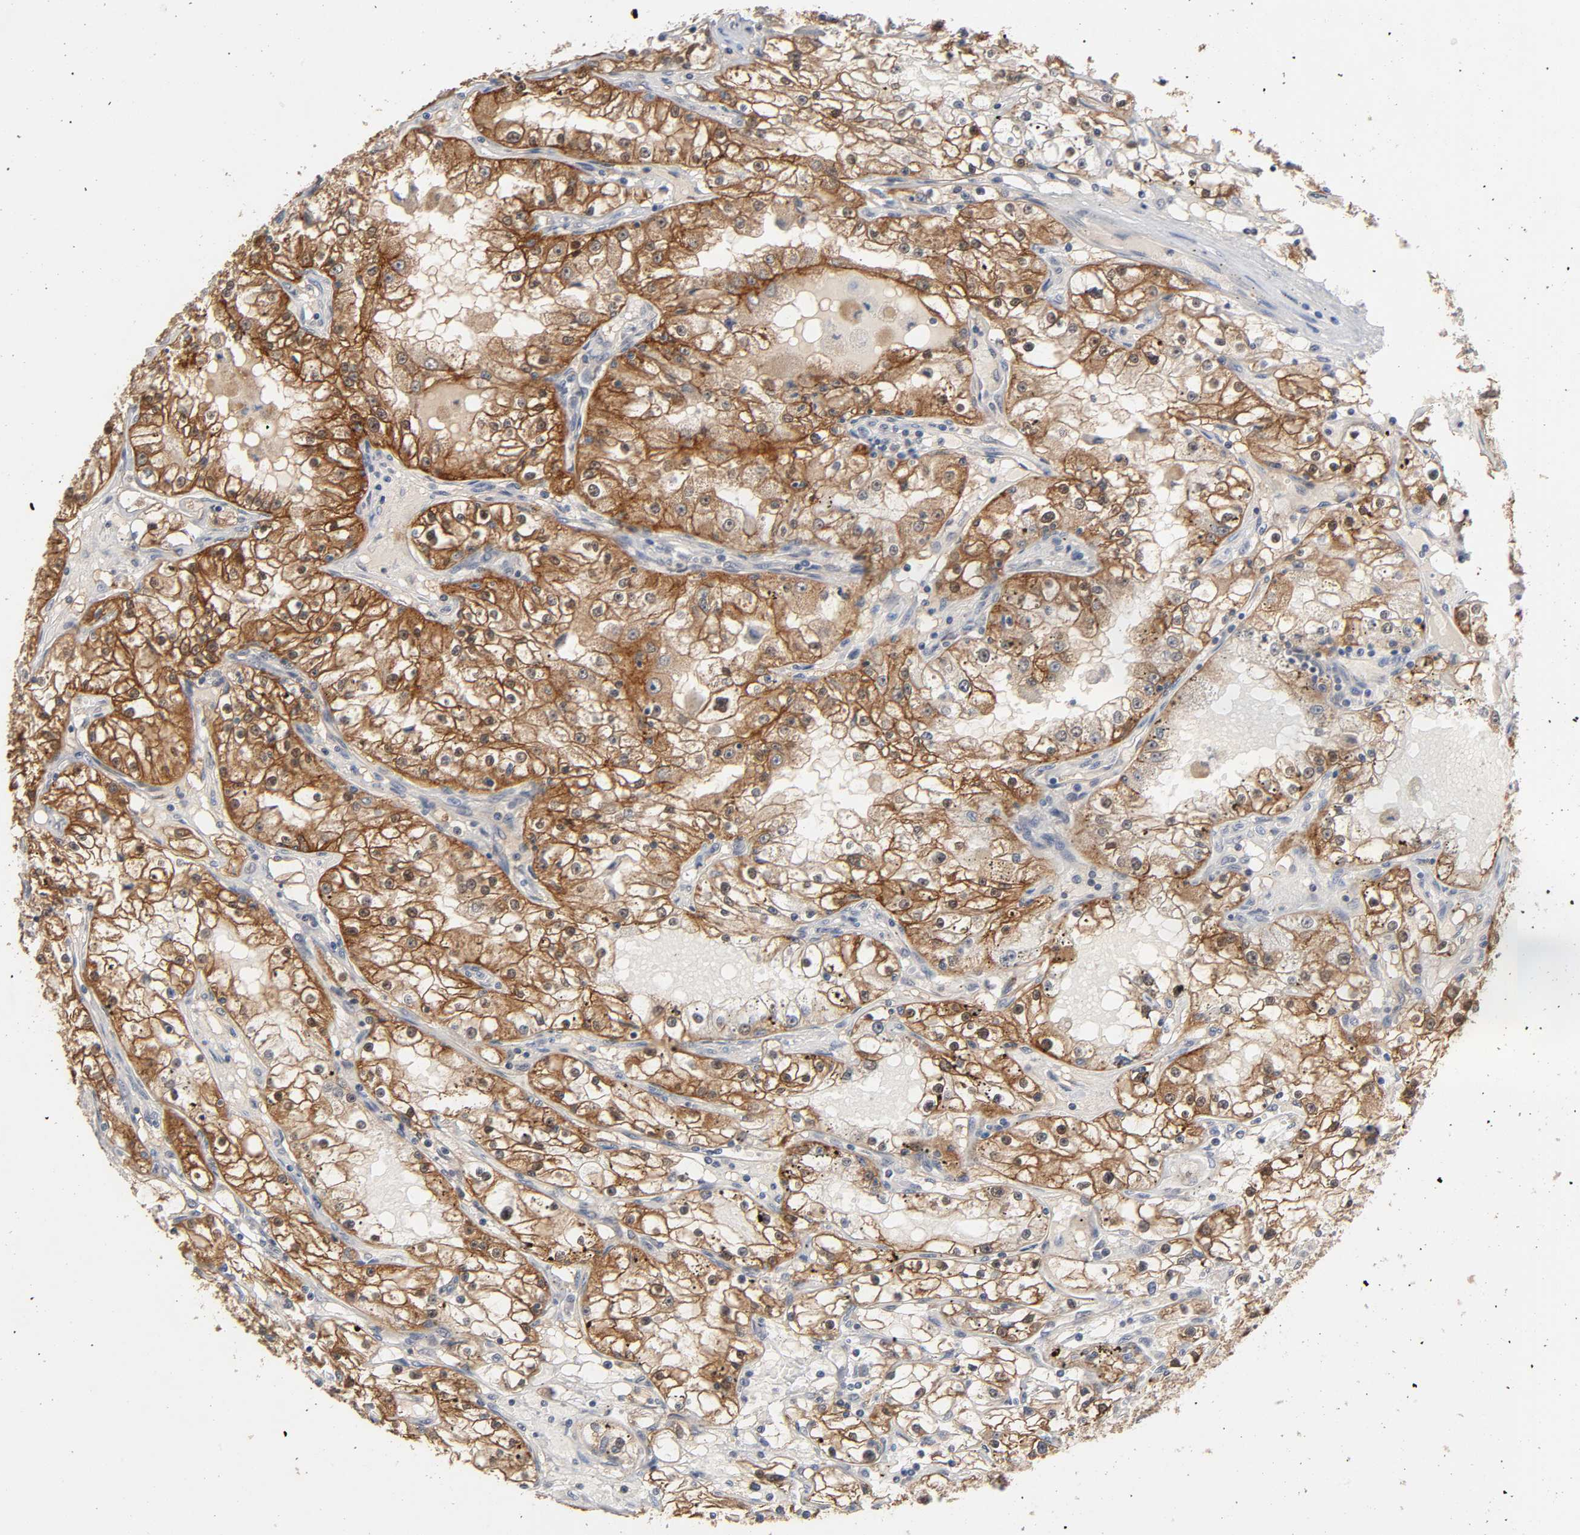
{"staining": {"intensity": "strong", "quantity": ">75%", "location": "cytoplasmic/membranous"}, "tissue": "renal cancer", "cell_type": "Tumor cells", "image_type": "cancer", "snomed": [{"axis": "morphology", "description": "Adenocarcinoma, NOS"}, {"axis": "topography", "description": "Kidney"}], "caption": "Protein expression analysis of renal cancer (adenocarcinoma) reveals strong cytoplasmic/membranous expression in approximately >75% of tumor cells. The staining is performed using DAB (3,3'-diaminobenzidine) brown chromogen to label protein expression. The nuclei are counter-stained blue using hematoxylin.", "gene": "HTR1E", "patient": {"sex": "male", "age": 56}}